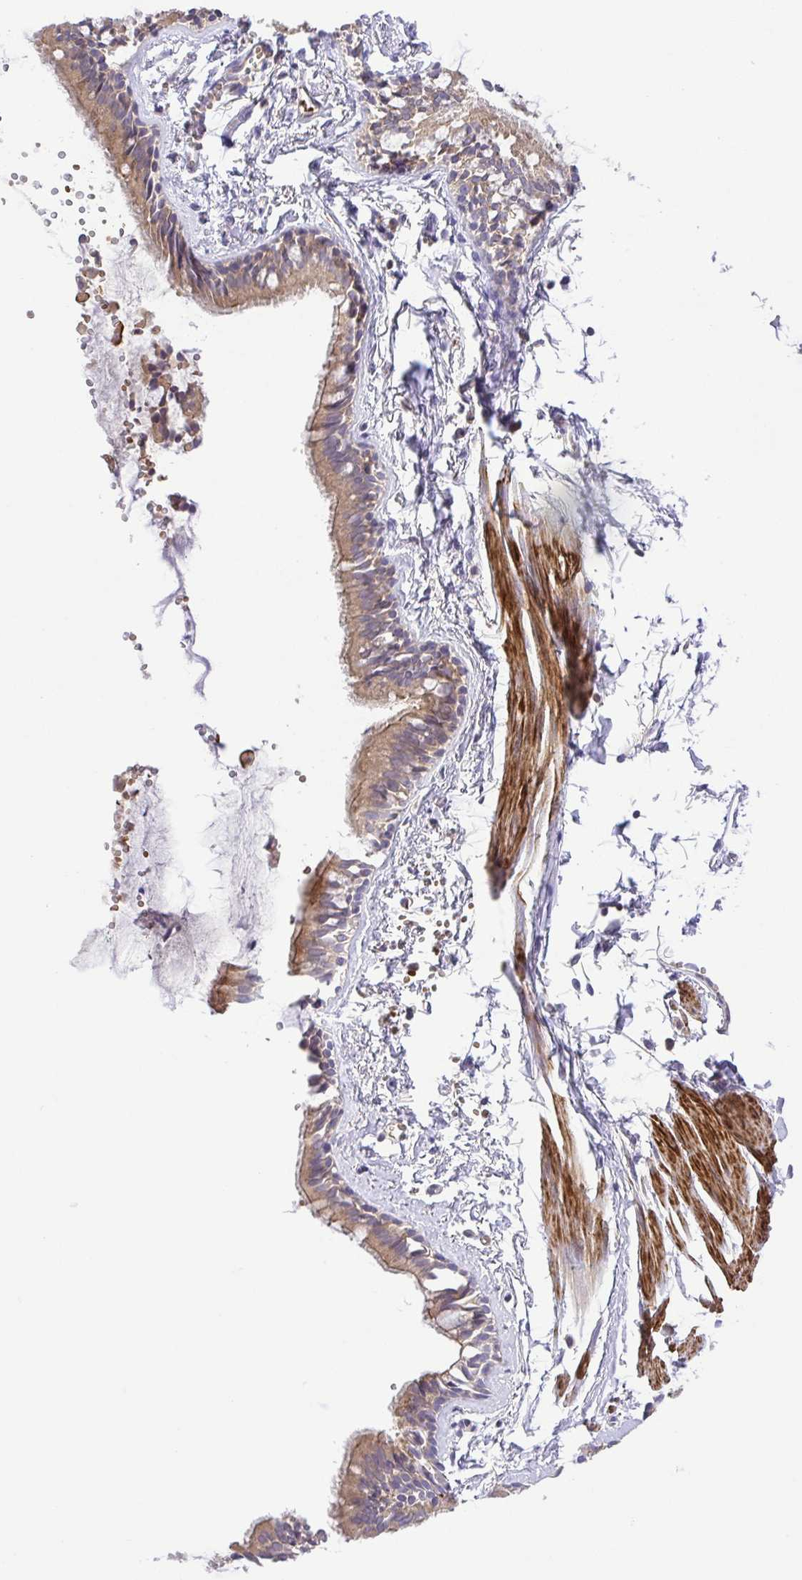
{"staining": {"intensity": "moderate", "quantity": ">75%", "location": "cytoplasmic/membranous"}, "tissue": "bronchus", "cell_type": "Respiratory epithelial cells", "image_type": "normal", "snomed": [{"axis": "morphology", "description": "Normal tissue, NOS"}, {"axis": "topography", "description": "Bronchus"}], "caption": "Protein staining of normal bronchus displays moderate cytoplasmic/membranous staining in approximately >75% of respiratory epithelial cells.", "gene": "IDE", "patient": {"sex": "female", "age": 59}}